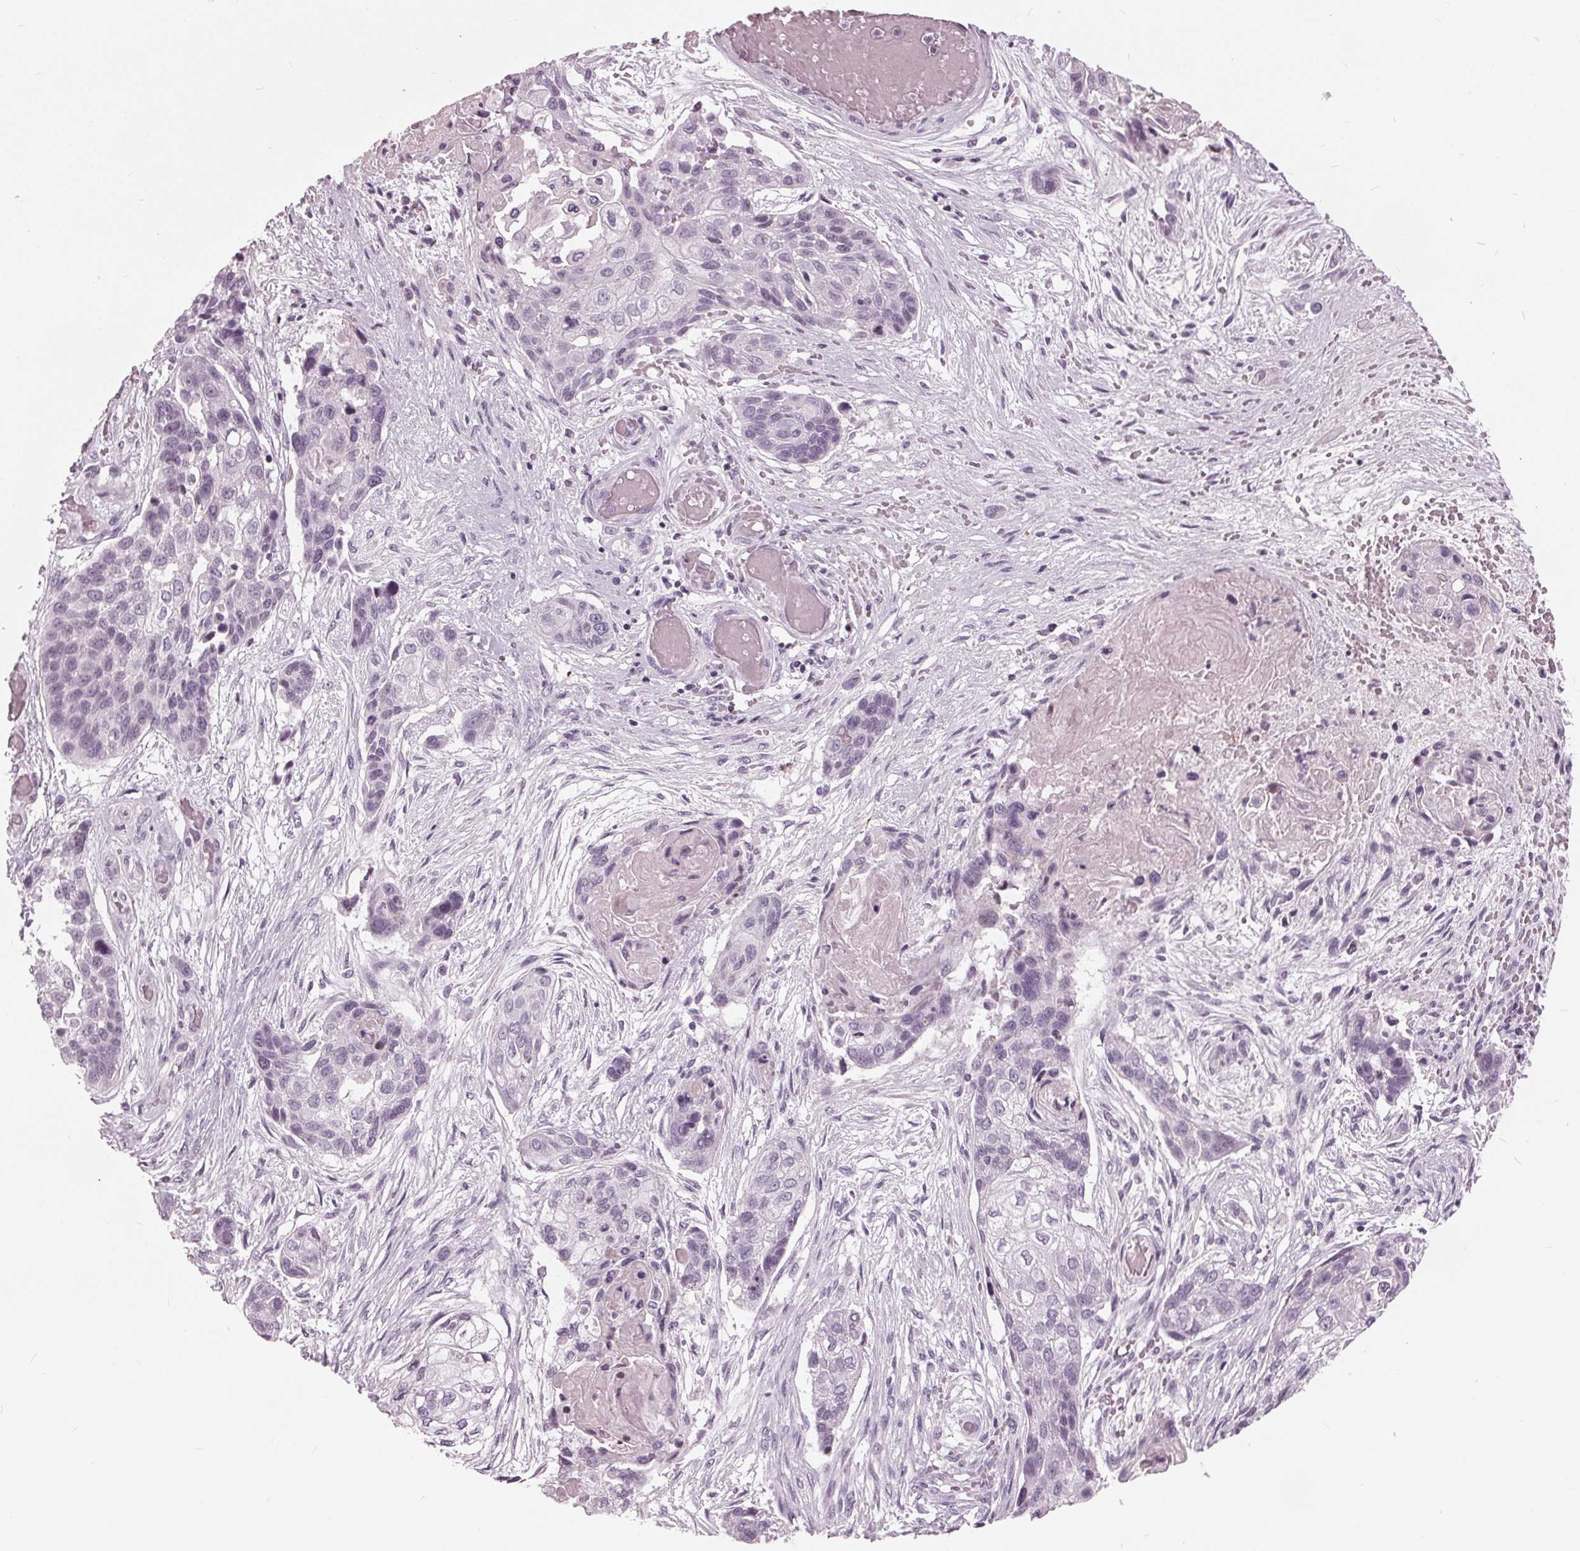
{"staining": {"intensity": "negative", "quantity": "none", "location": "none"}, "tissue": "lung cancer", "cell_type": "Tumor cells", "image_type": "cancer", "snomed": [{"axis": "morphology", "description": "Squamous cell carcinoma, NOS"}, {"axis": "topography", "description": "Lung"}], "caption": "IHC of human lung cancer (squamous cell carcinoma) demonstrates no positivity in tumor cells.", "gene": "SLC9A4", "patient": {"sex": "male", "age": 69}}